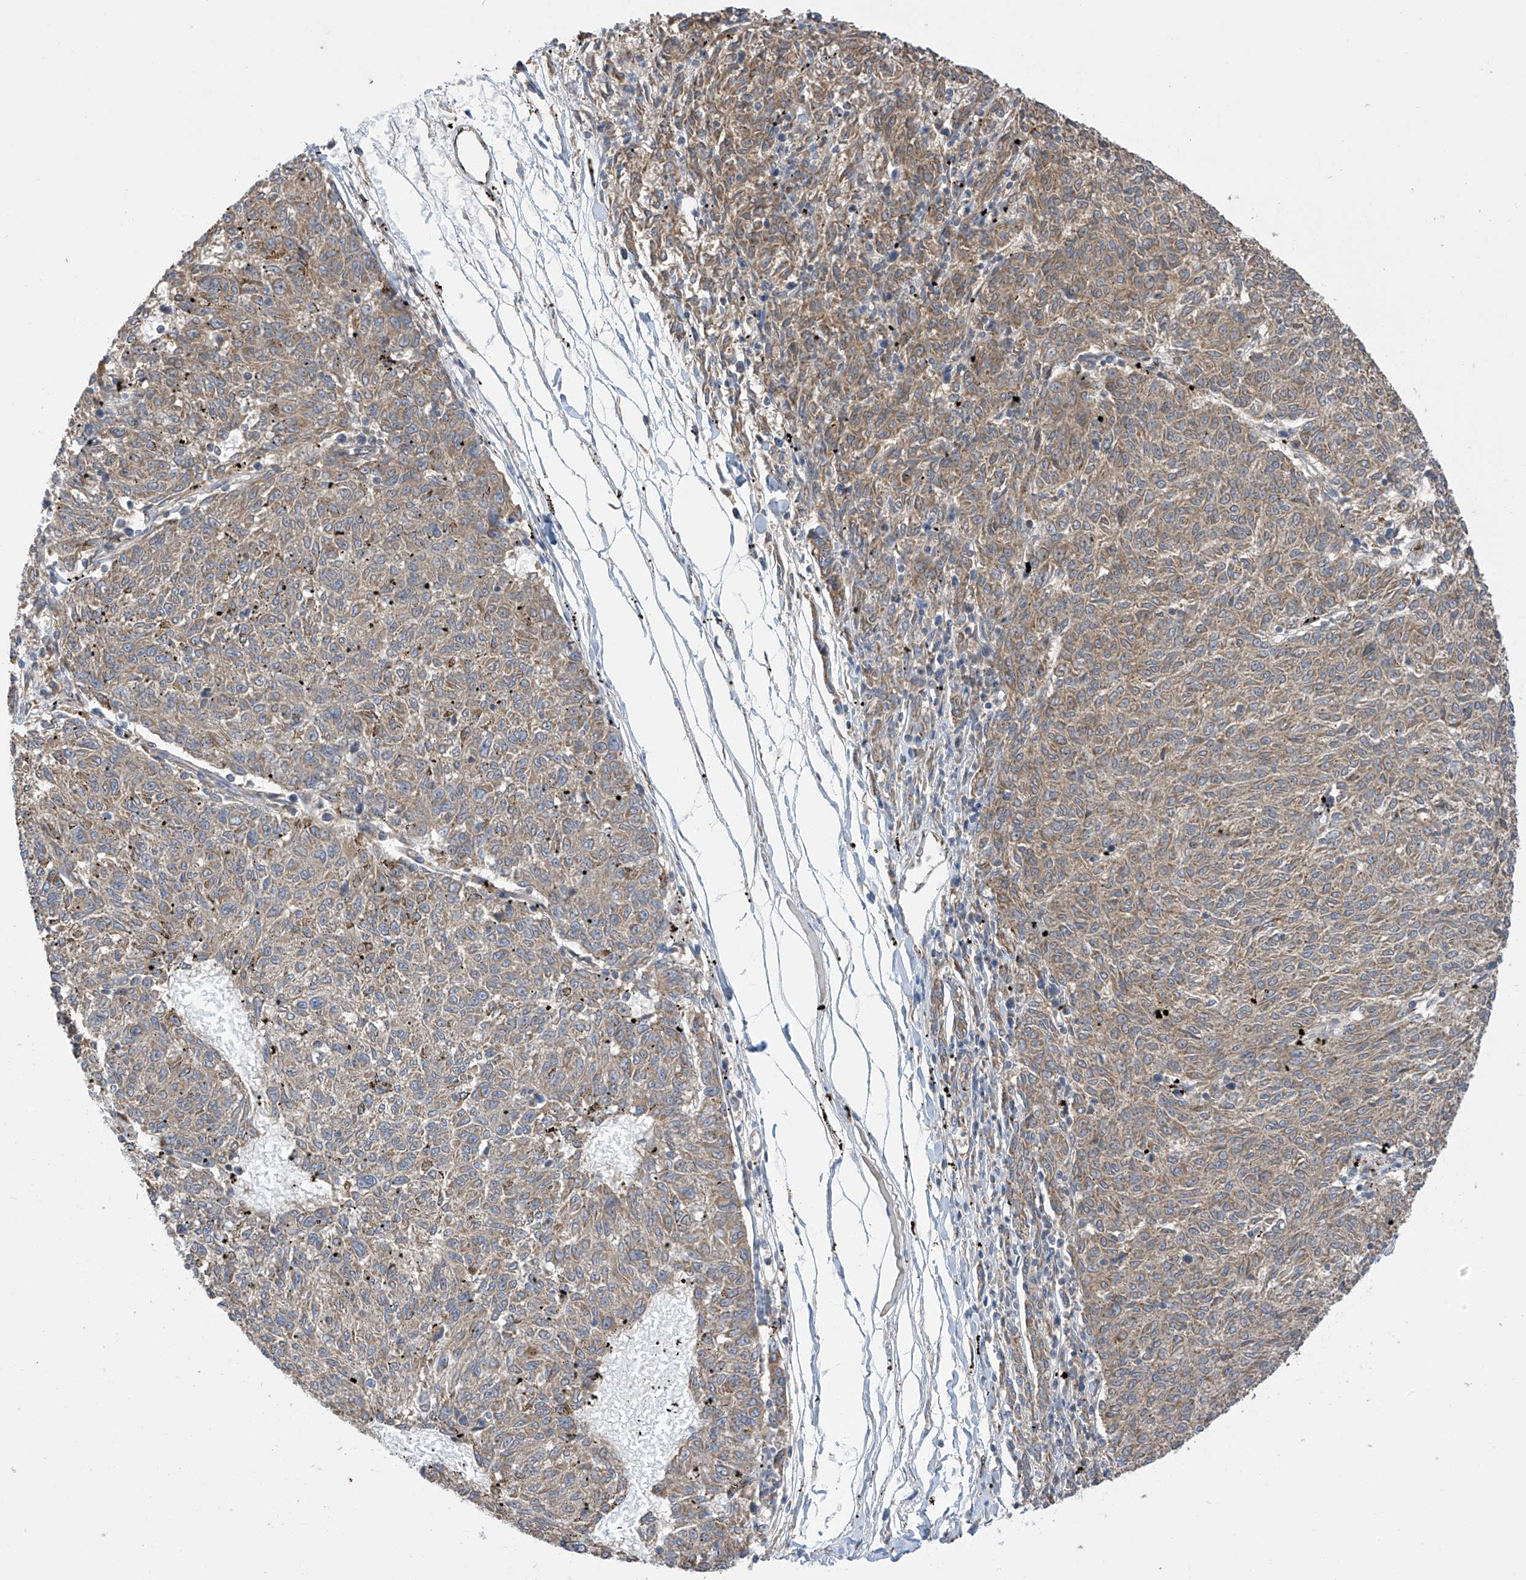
{"staining": {"intensity": "moderate", "quantity": ">75%", "location": "cytoplasmic/membranous"}, "tissue": "melanoma", "cell_type": "Tumor cells", "image_type": "cancer", "snomed": [{"axis": "morphology", "description": "Malignant melanoma, NOS"}, {"axis": "topography", "description": "Skin"}], "caption": "Tumor cells reveal moderate cytoplasmic/membranous staining in about >75% of cells in malignant melanoma. The staining was performed using DAB (3,3'-diaminobenzidine), with brown indicating positive protein expression. Nuclei are stained blue with hematoxylin.", "gene": "PNPT1", "patient": {"sex": "female", "age": 72}}